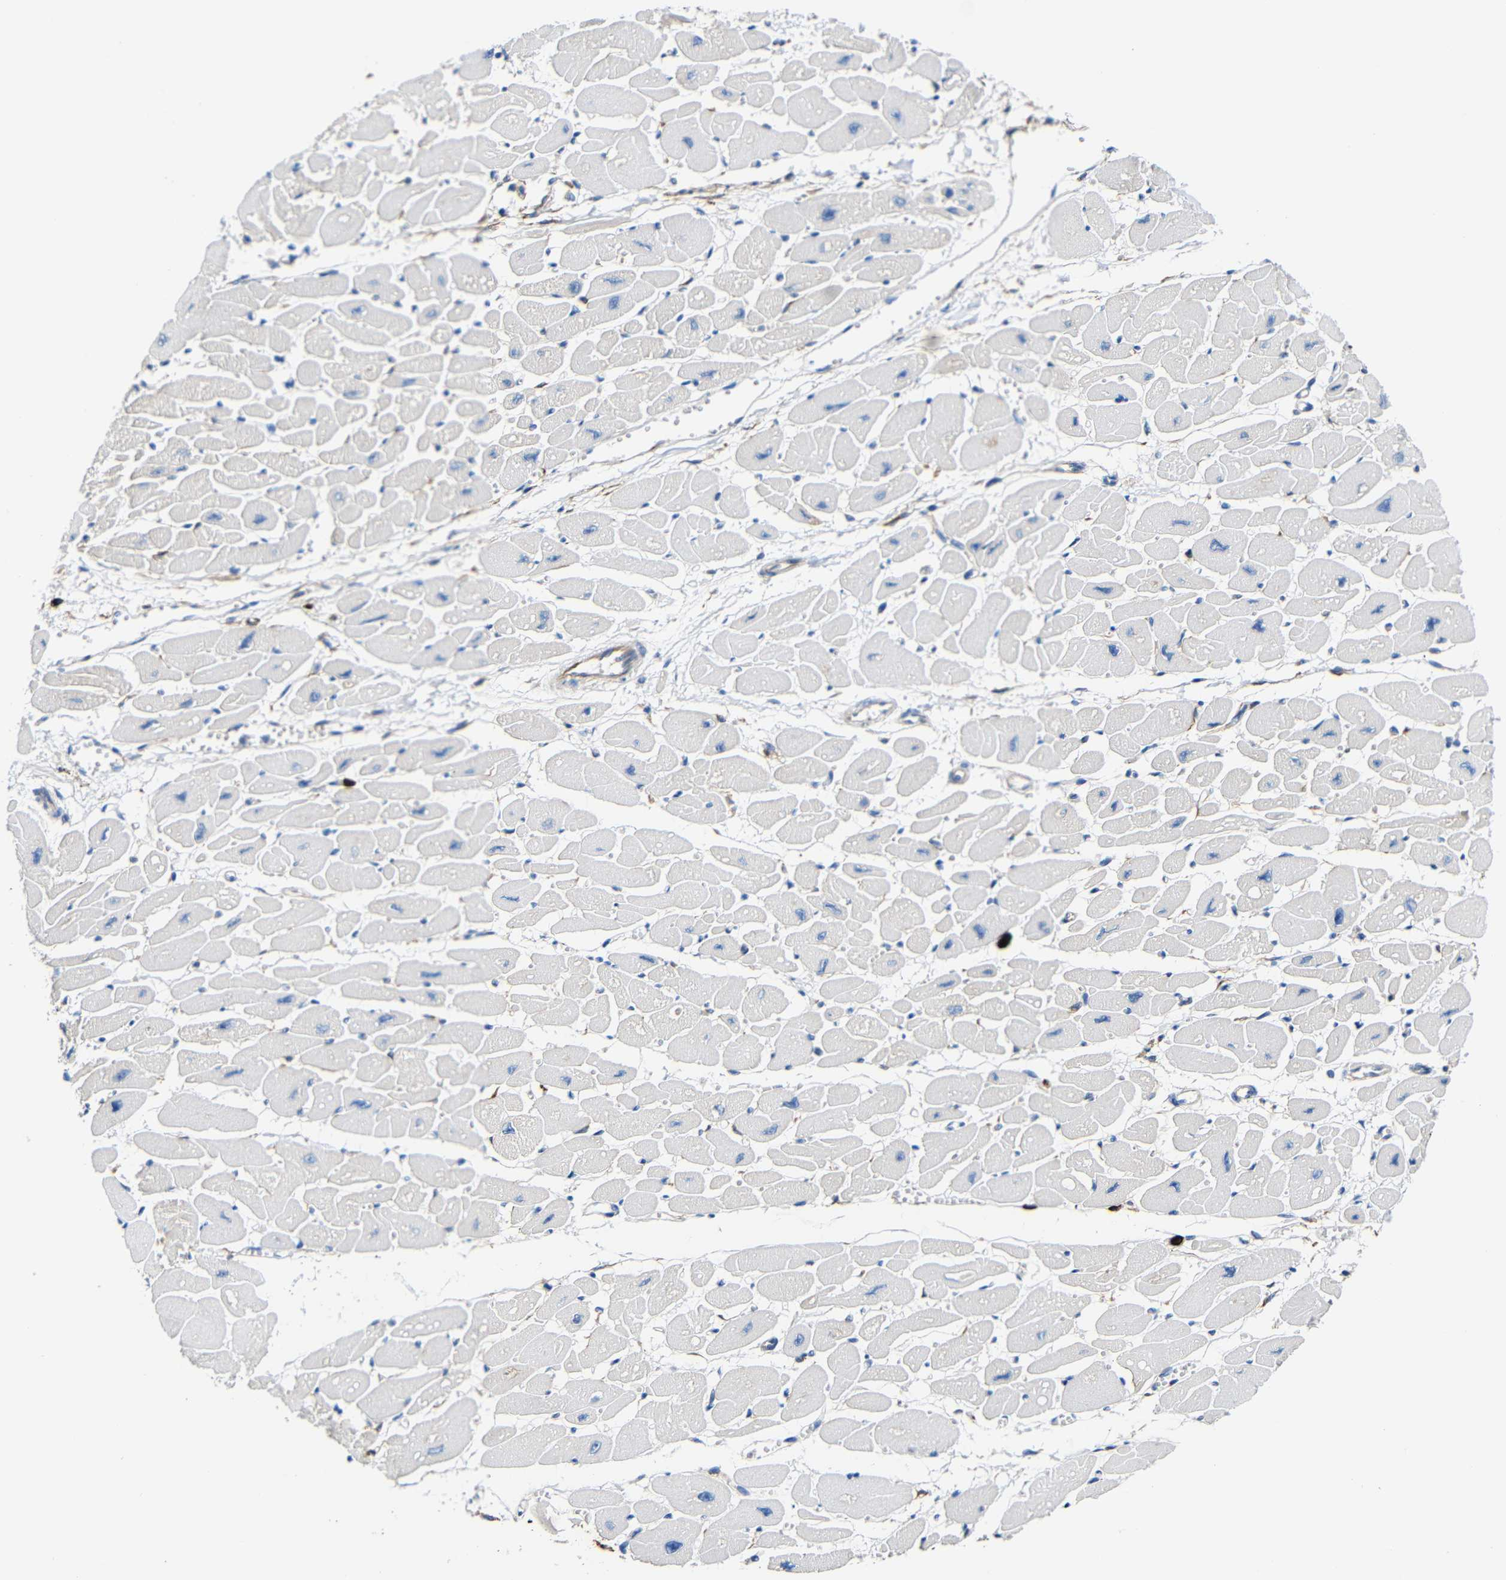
{"staining": {"intensity": "negative", "quantity": "none", "location": "none"}, "tissue": "heart muscle", "cell_type": "Cardiomyocytes", "image_type": "normal", "snomed": [{"axis": "morphology", "description": "Normal tissue, NOS"}, {"axis": "topography", "description": "Heart"}], "caption": "IHC photomicrograph of normal heart muscle stained for a protein (brown), which exhibits no positivity in cardiomyocytes. (Brightfield microscopy of DAB (3,3'-diaminobenzidine) immunohistochemistry (IHC) at high magnification).", "gene": "DCLK1", "patient": {"sex": "female", "age": 54}}